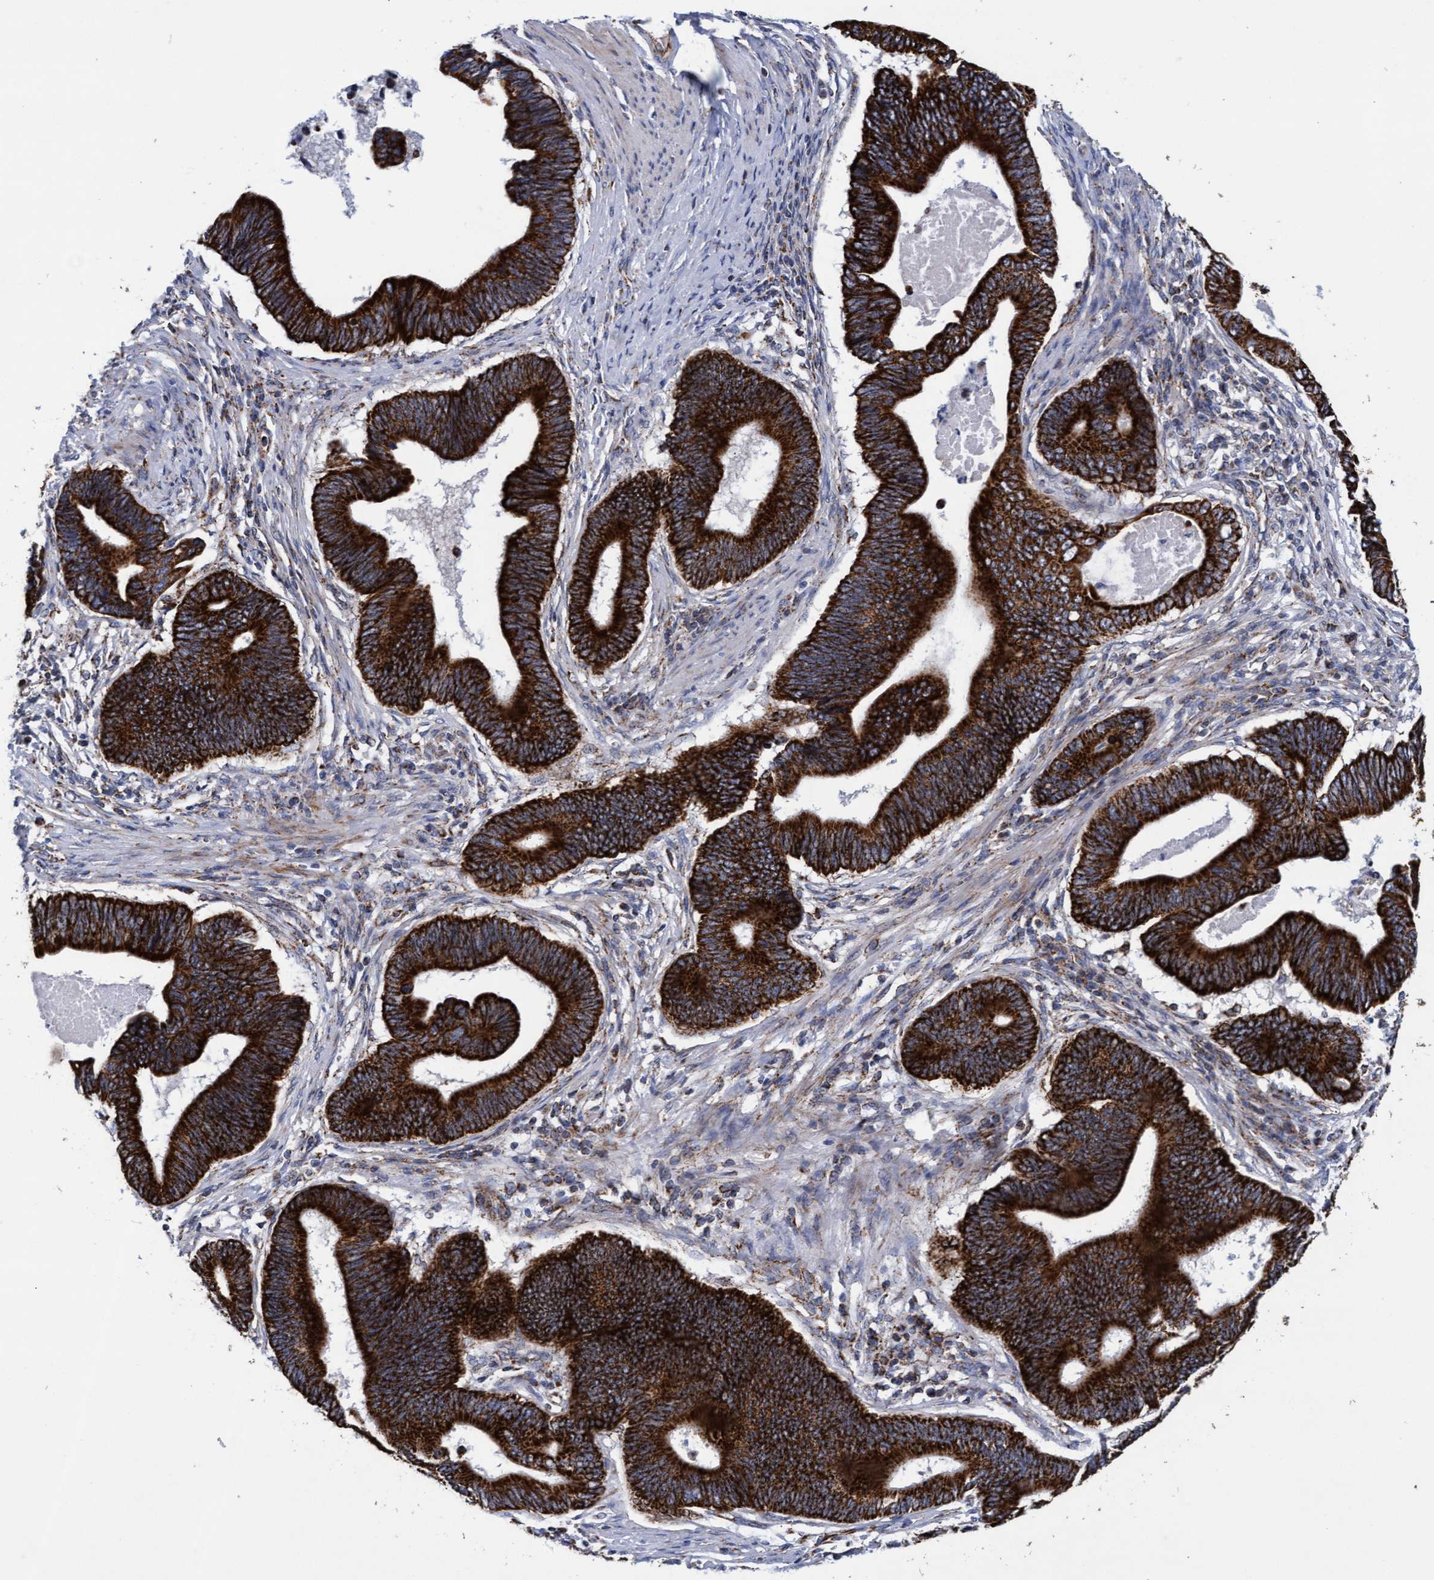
{"staining": {"intensity": "strong", "quantity": ">75%", "location": "cytoplasmic/membranous"}, "tissue": "pancreatic cancer", "cell_type": "Tumor cells", "image_type": "cancer", "snomed": [{"axis": "morphology", "description": "Adenocarcinoma, NOS"}, {"axis": "topography", "description": "Pancreas"}], "caption": "Pancreatic adenocarcinoma stained for a protein demonstrates strong cytoplasmic/membranous positivity in tumor cells. (DAB (3,3'-diaminobenzidine) IHC with brightfield microscopy, high magnification).", "gene": "MRPL38", "patient": {"sex": "female", "age": 70}}